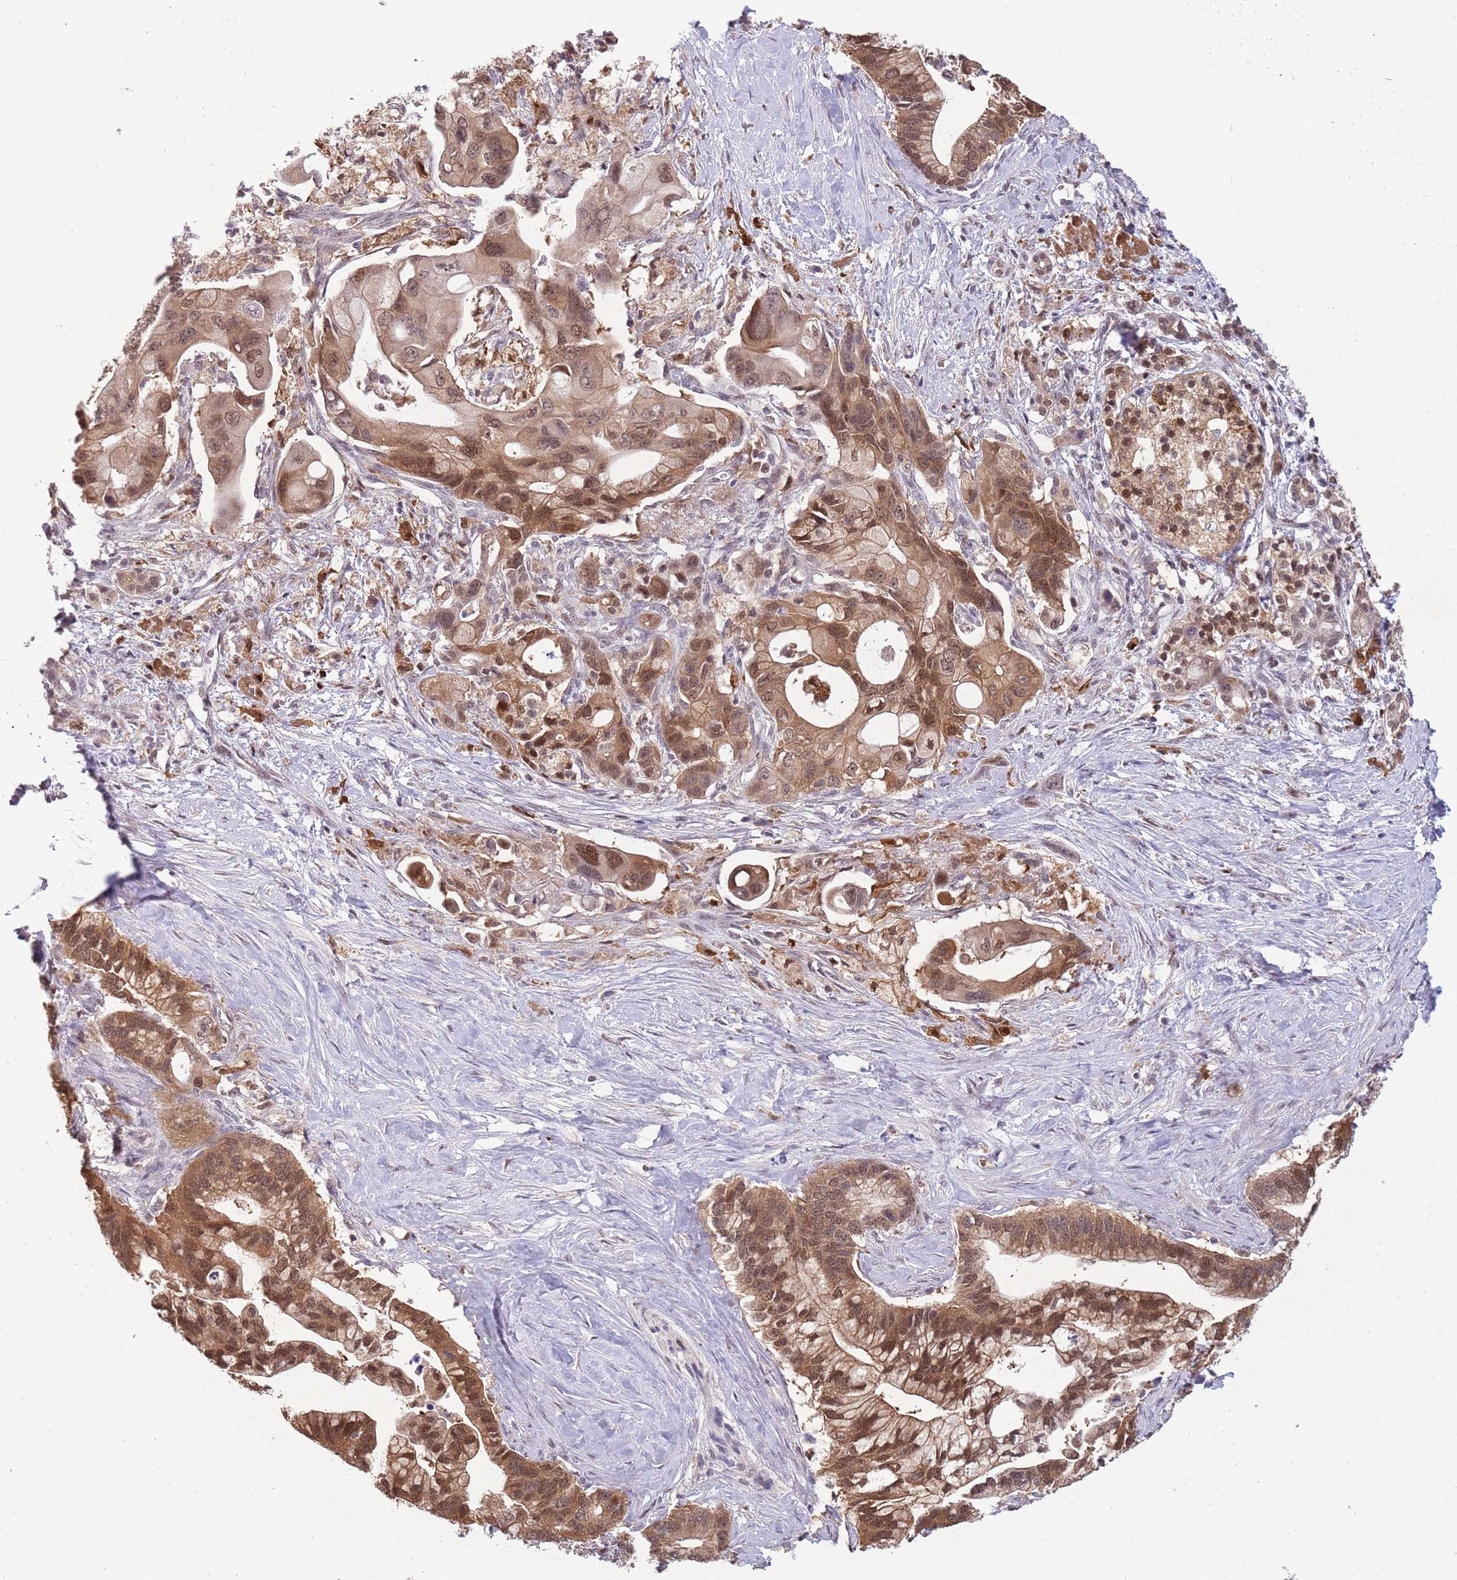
{"staining": {"intensity": "moderate", "quantity": ">75%", "location": "cytoplasmic/membranous,nuclear"}, "tissue": "pancreatic cancer", "cell_type": "Tumor cells", "image_type": "cancer", "snomed": [{"axis": "morphology", "description": "Adenocarcinoma, NOS"}, {"axis": "topography", "description": "Pancreas"}], "caption": "Adenocarcinoma (pancreatic) tissue demonstrates moderate cytoplasmic/membranous and nuclear positivity in approximately >75% of tumor cells", "gene": "ZNF639", "patient": {"sex": "male", "age": 68}}